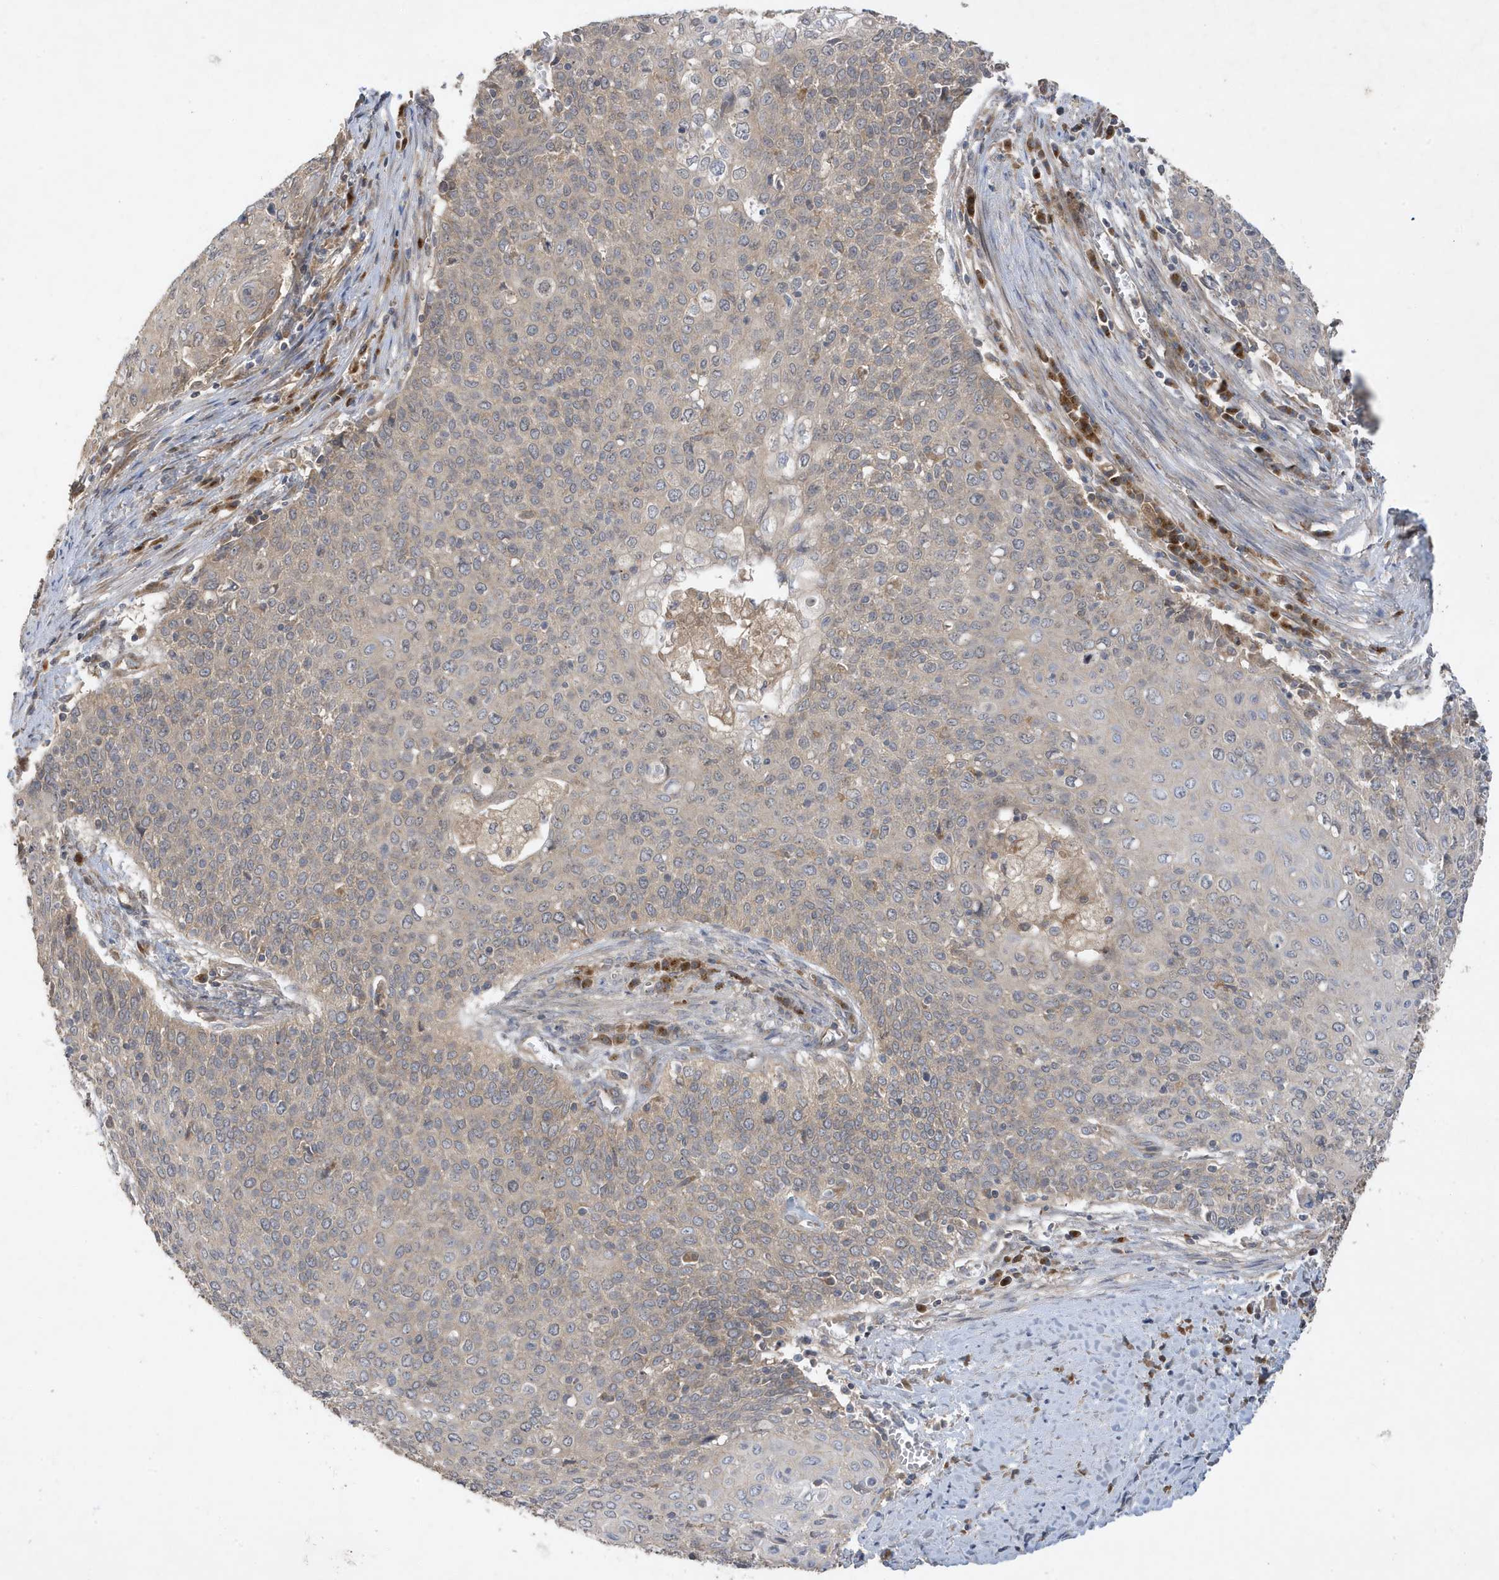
{"staining": {"intensity": "negative", "quantity": "none", "location": "none"}, "tissue": "cervical cancer", "cell_type": "Tumor cells", "image_type": "cancer", "snomed": [{"axis": "morphology", "description": "Squamous cell carcinoma, NOS"}, {"axis": "topography", "description": "Cervix"}], "caption": "Protein analysis of cervical cancer displays no significant expression in tumor cells.", "gene": "LAPTM4A", "patient": {"sex": "female", "age": 39}}